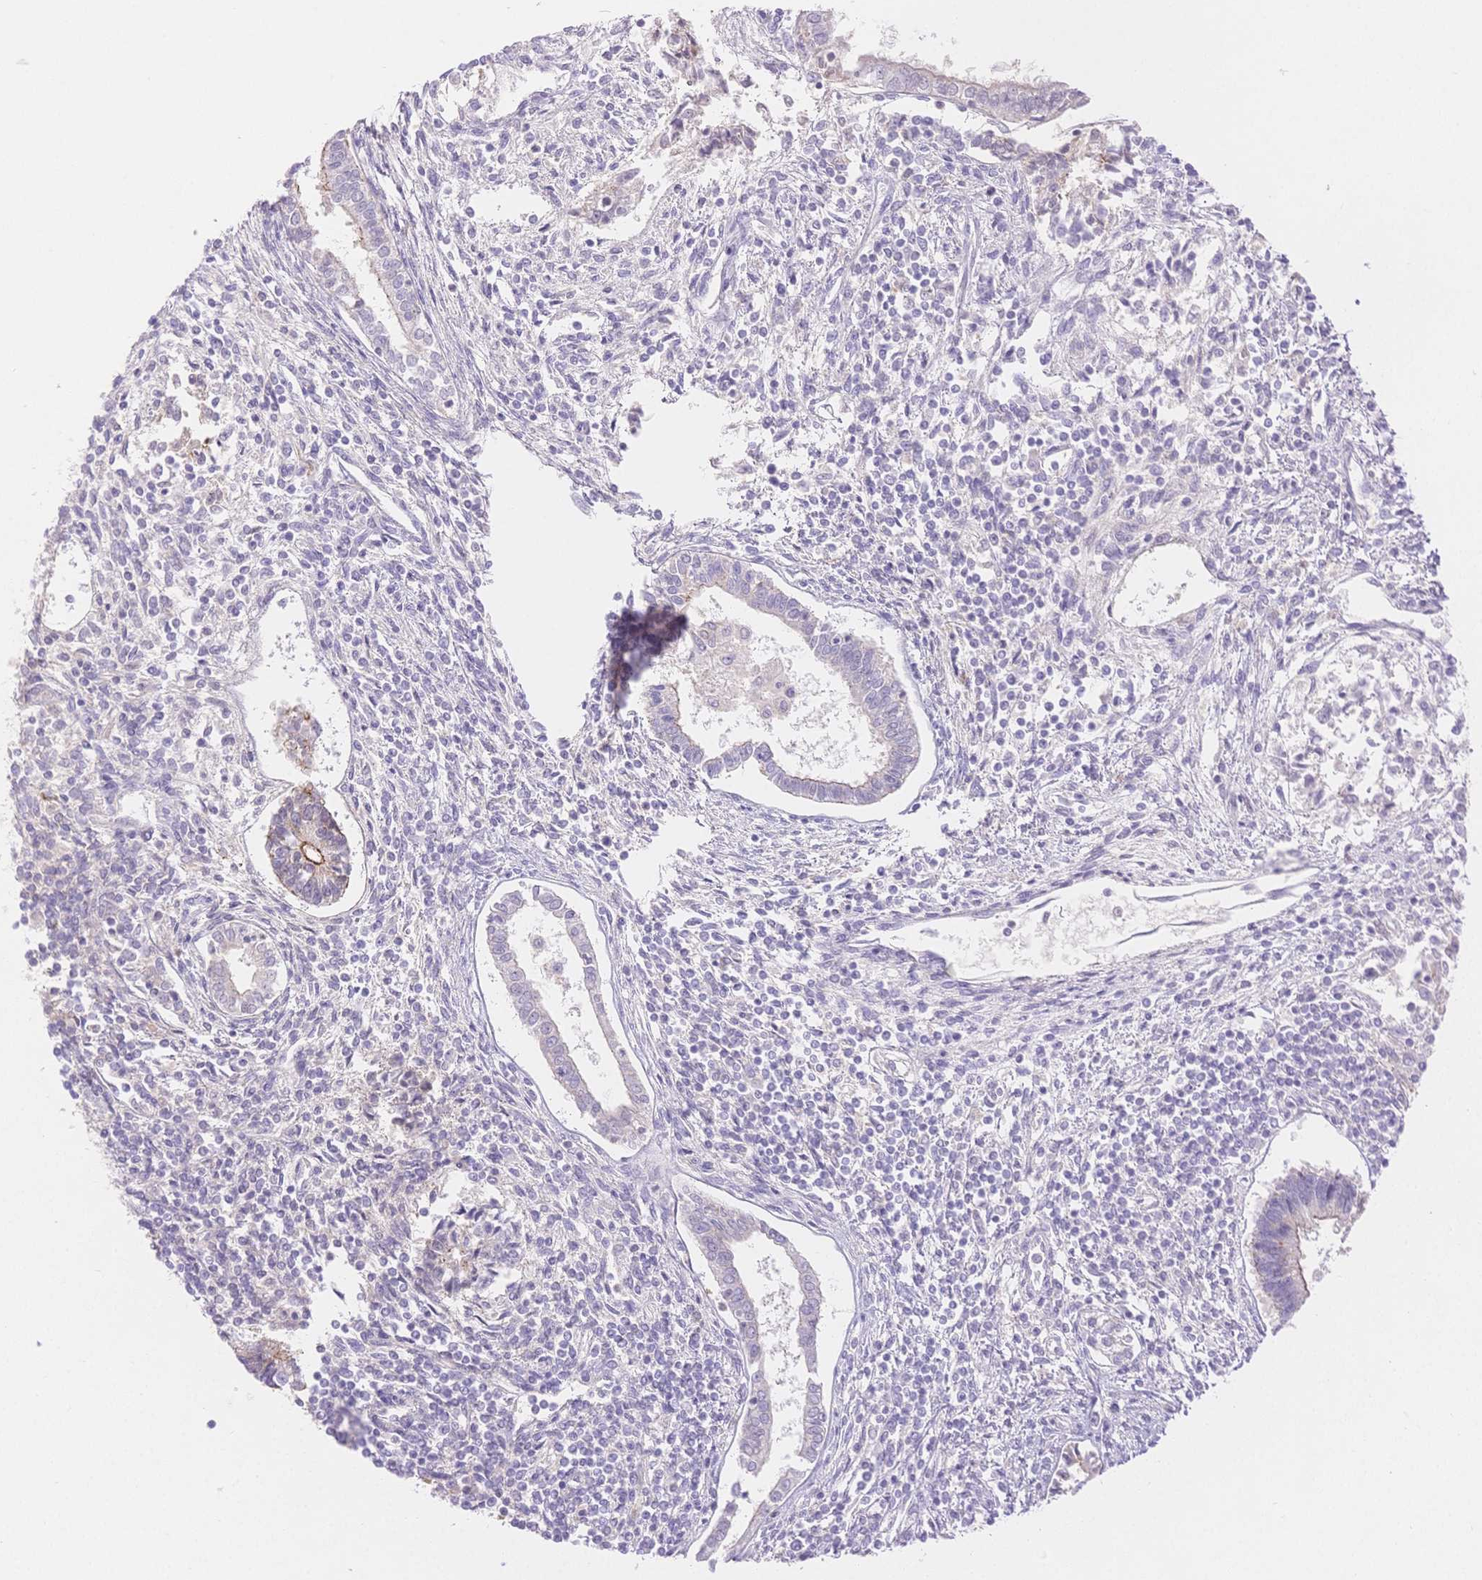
{"staining": {"intensity": "weak", "quantity": "<25%", "location": "cytoplasmic/membranous"}, "tissue": "testis cancer", "cell_type": "Tumor cells", "image_type": "cancer", "snomed": [{"axis": "morphology", "description": "Carcinoma, Embryonal, NOS"}, {"axis": "topography", "description": "Testis"}], "caption": "The immunohistochemistry (IHC) image has no significant expression in tumor cells of testis cancer tissue.", "gene": "WDR54", "patient": {"sex": "male", "age": 37}}